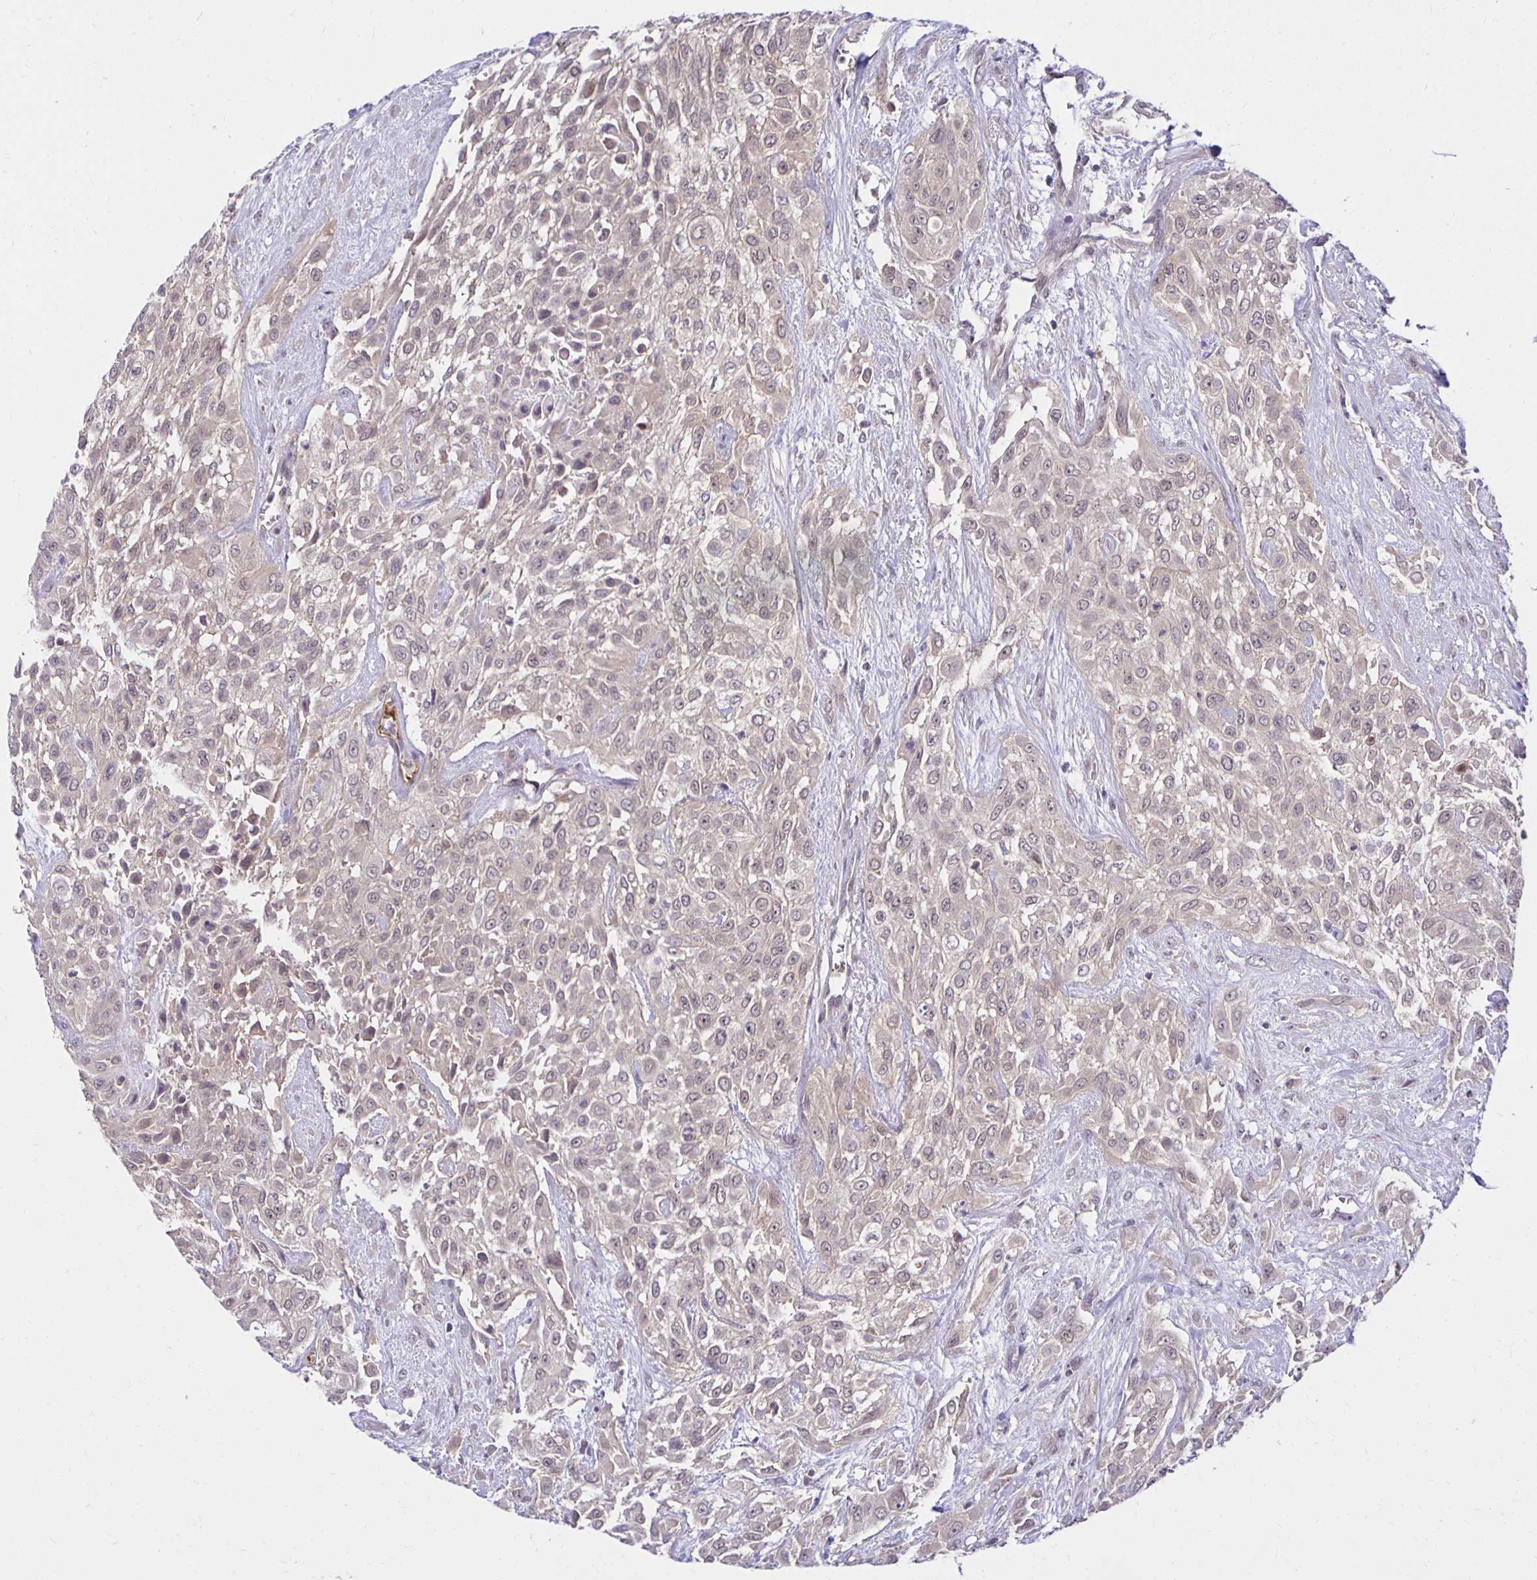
{"staining": {"intensity": "weak", "quantity": "<25%", "location": "cytoplasmic/membranous,nuclear"}, "tissue": "urothelial cancer", "cell_type": "Tumor cells", "image_type": "cancer", "snomed": [{"axis": "morphology", "description": "Urothelial carcinoma, High grade"}, {"axis": "topography", "description": "Urinary bladder"}], "caption": "Photomicrograph shows no protein expression in tumor cells of high-grade urothelial carcinoma tissue.", "gene": "MIEN1", "patient": {"sex": "male", "age": 57}}